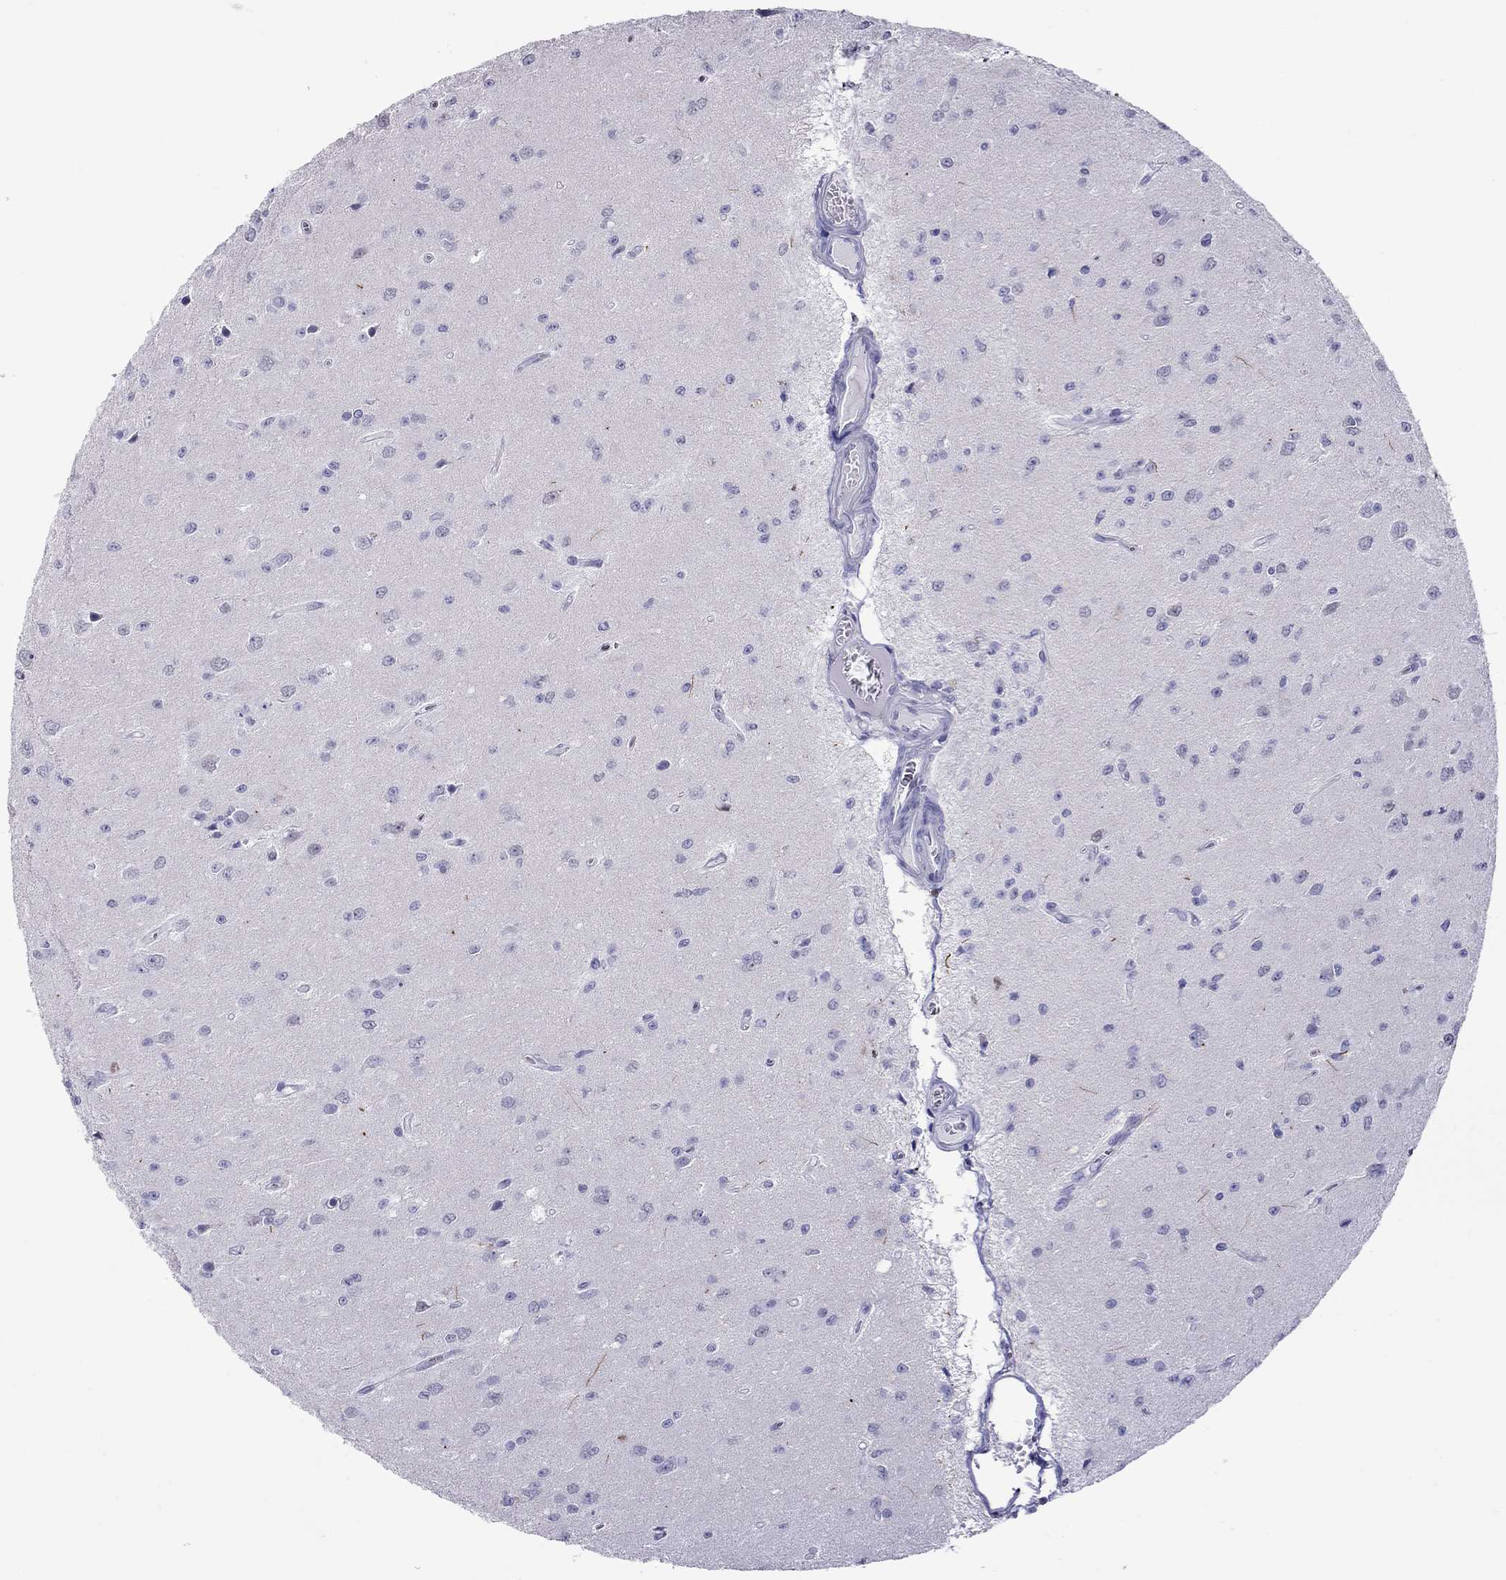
{"staining": {"intensity": "negative", "quantity": "none", "location": "none"}, "tissue": "glioma", "cell_type": "Tumor cells", "image_type": "cancer", "snomed": [{"axis": "morphology", "description": "Glioma, malignant, Low grade"}, {"axis": "topography", "description": "Brain"}], "caption": "There is no significant expression in tumor cells of glioma.", "gene": "CHRNB3", "patient": {"sex": "female", "age": 45}}